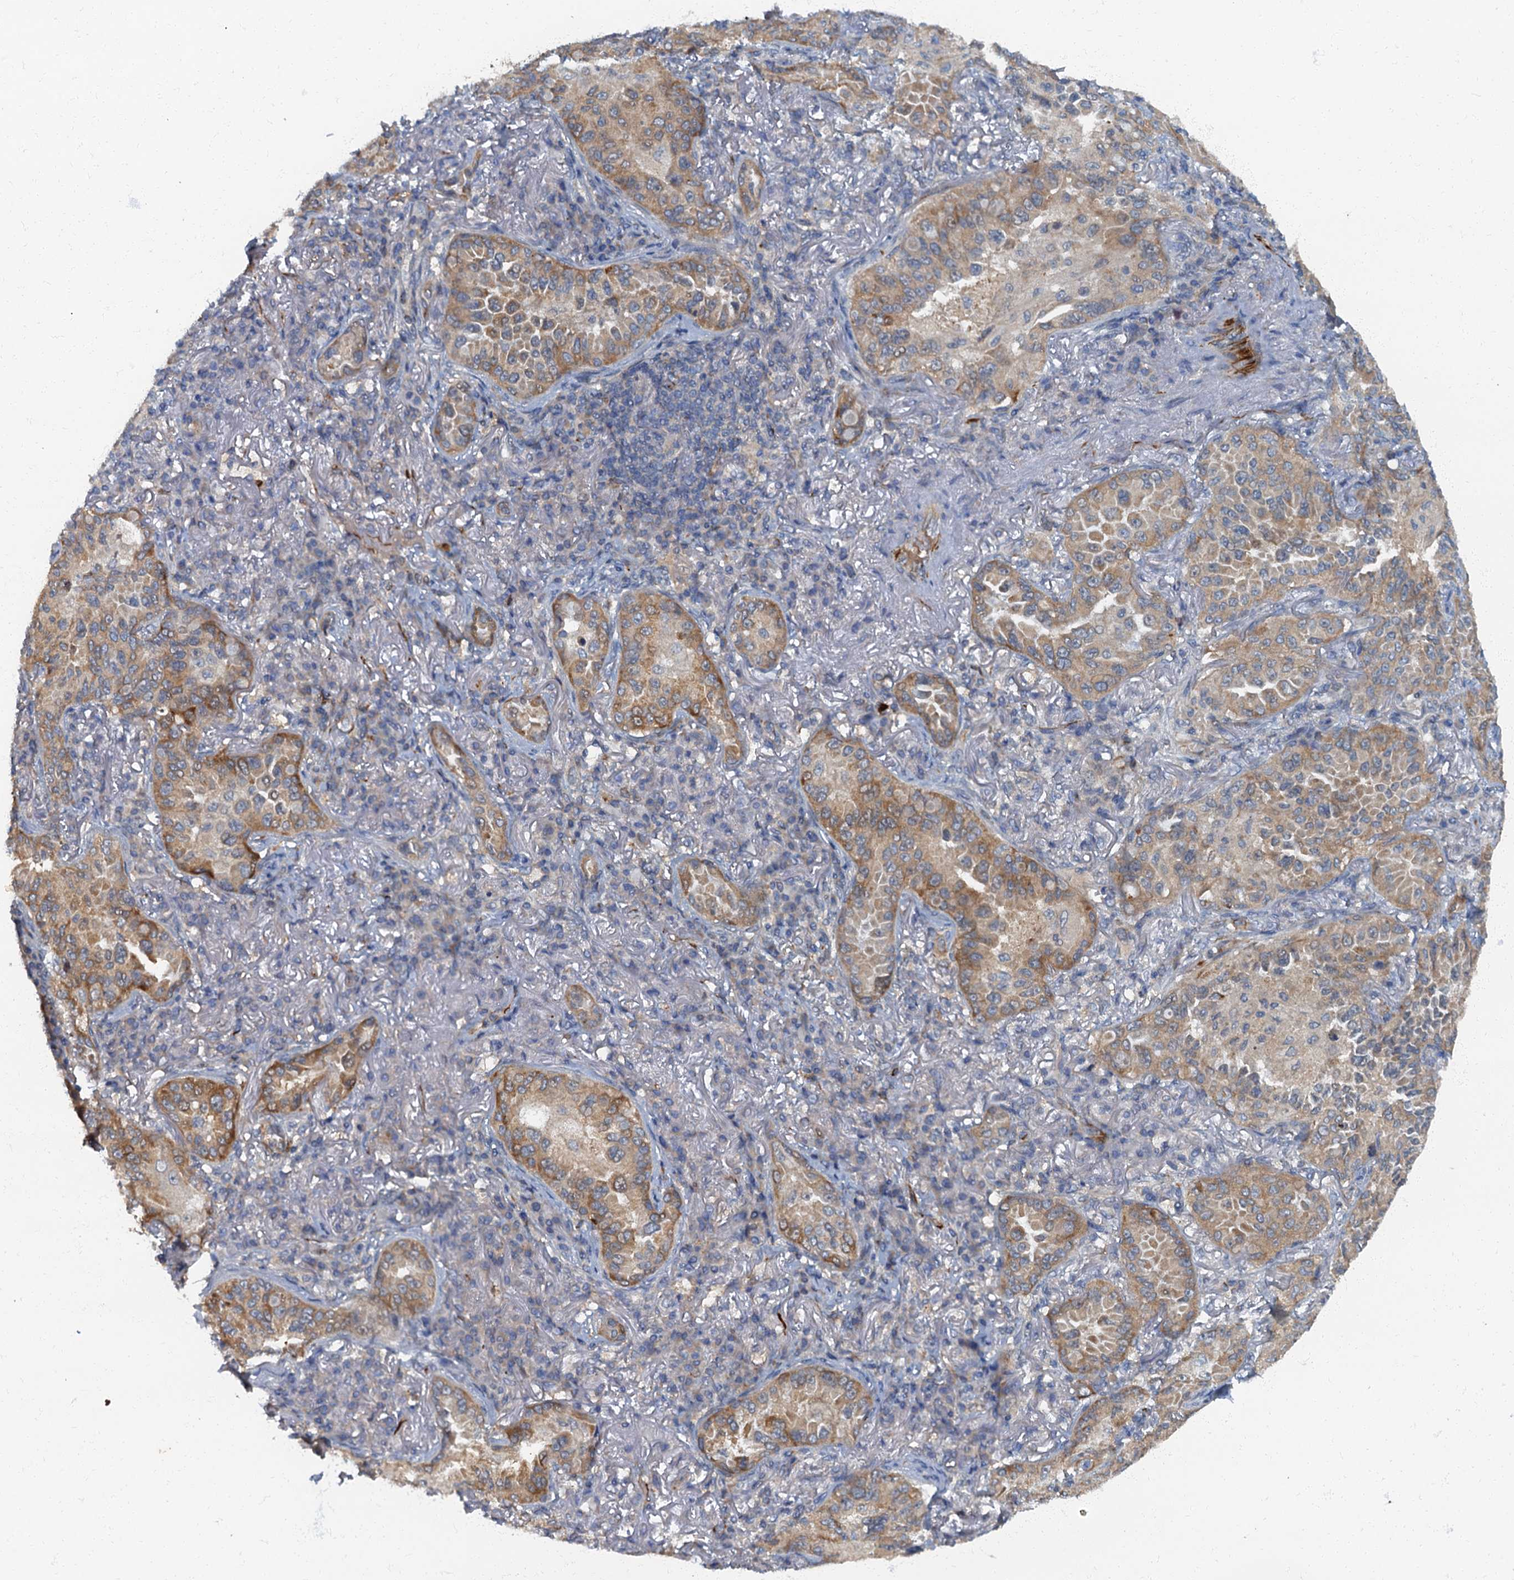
{"staining": {"intensity": "moderate", "quantity": ">75%", "location": "cytoplasmic/membranous"}, "tissue": "lung cancer", "cell_type": "Tumor cells", "image_type": "cancer", "snomed": [{"axis": "morphology", "description": "Adenocarcinoma, NOS"}, {"axis": "topography", "description": "Lung"}], "caption": "This photomicrograph shows lung cancer (adenocarcinoma) stained with IHC to label a protein in brown. The cytoplasmic/membranous of tumor cells show moderate positivity for the protein. Nuclei are counter-stained blue.", "gene": "ARL11", "patient": {"sex": "female", "age": 69}}